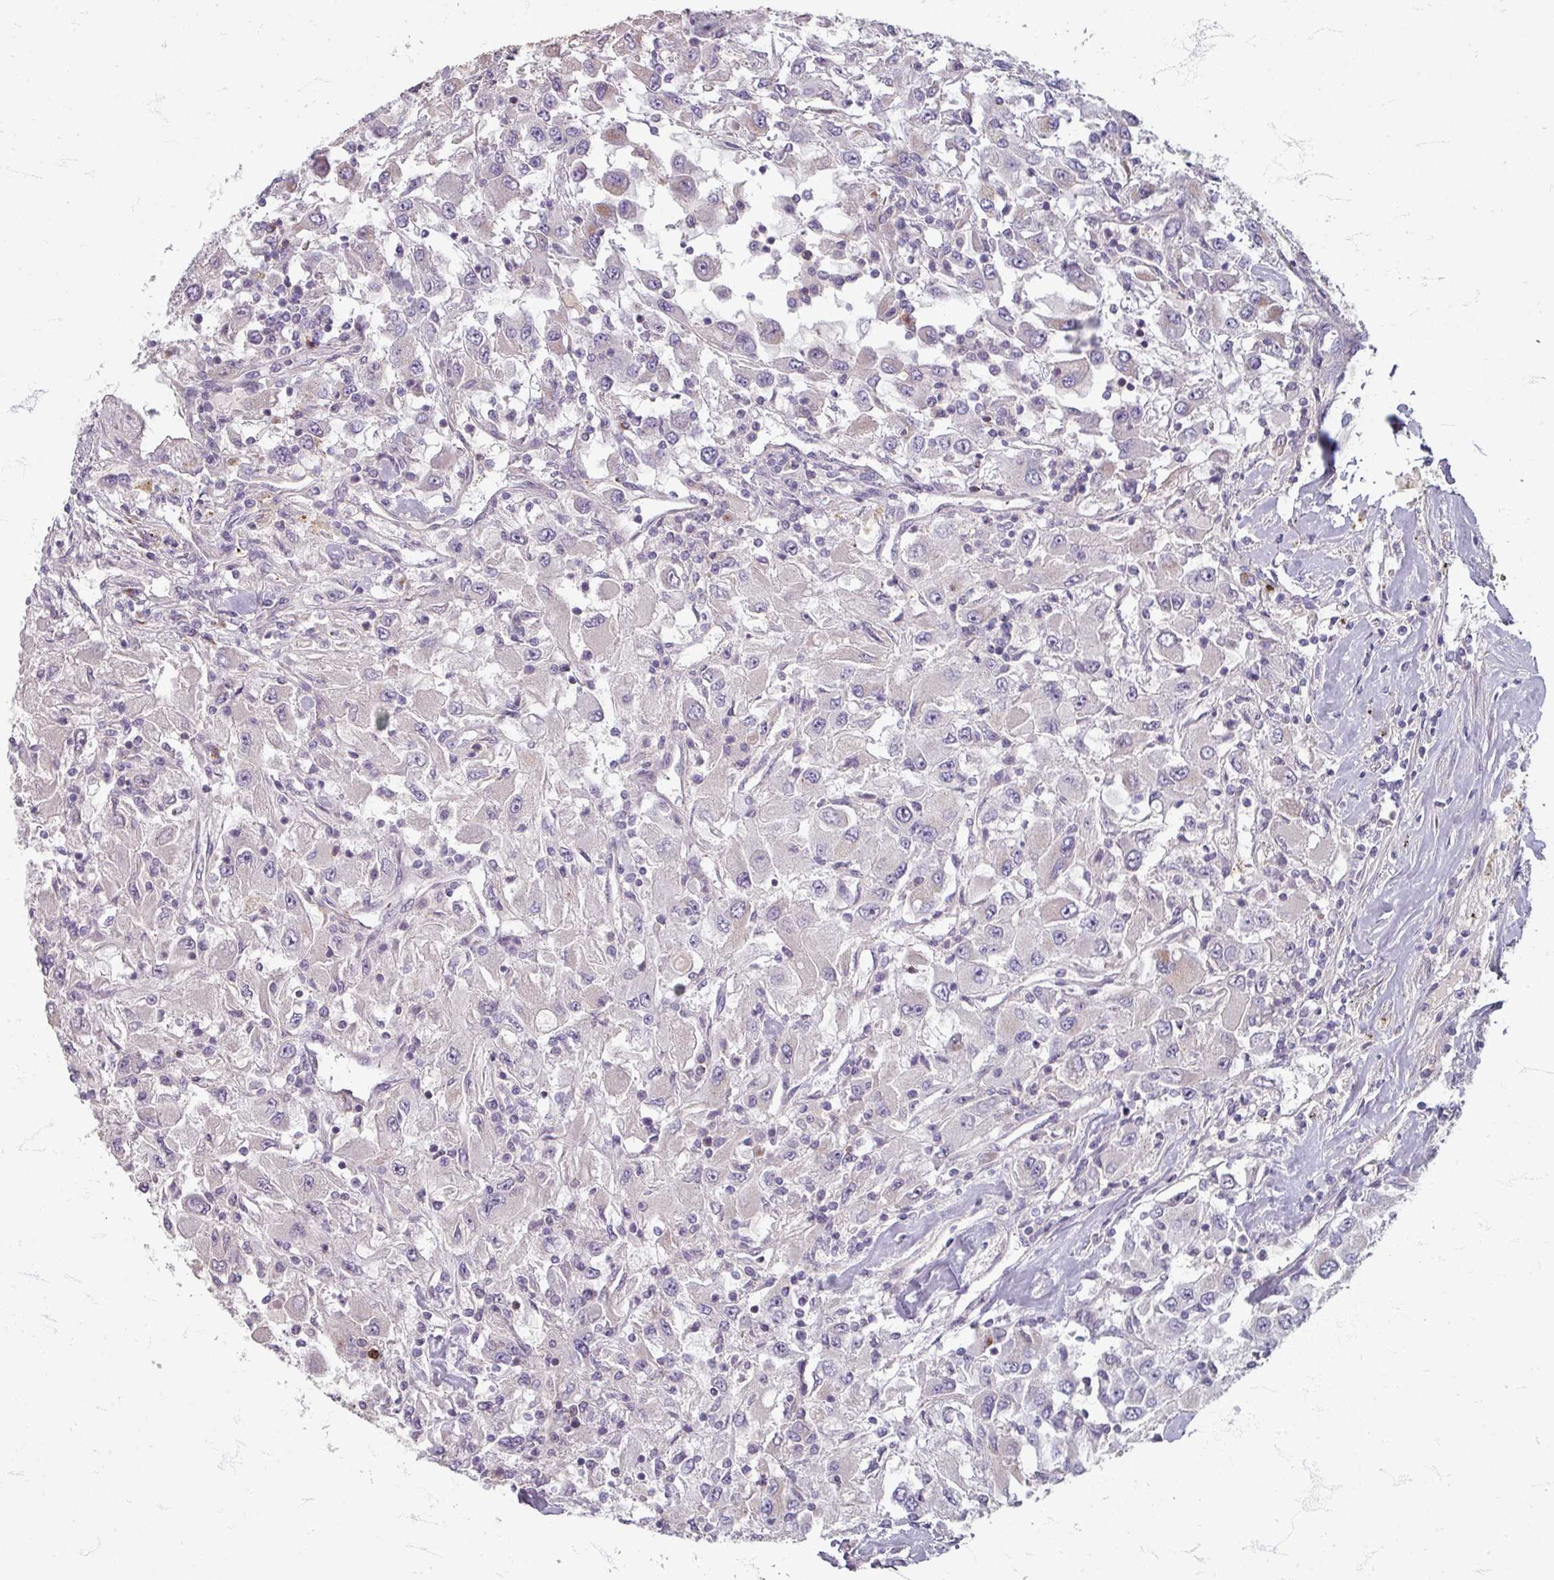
{"staining": {"intensity": "negative", "quantity": "none", "location": "none"}, "tissue": "renal cancer", "cell_type": "Tumor cells", "image_type": "cancer", "snomed": [{"axis": "morphology", "description": "Adenocarcinoma, NOS"}, {"axis": "topography", "description": "Kidney"}], "caption": "High power microscopy photomicrograph of an immunohistochemistry histopathology image of renal cancer (adenocarcinoma), revealing no significant positivity in tumor cells.", "gene": "GABARAPL1", "patient": {"sex": "female", "age": 67}}